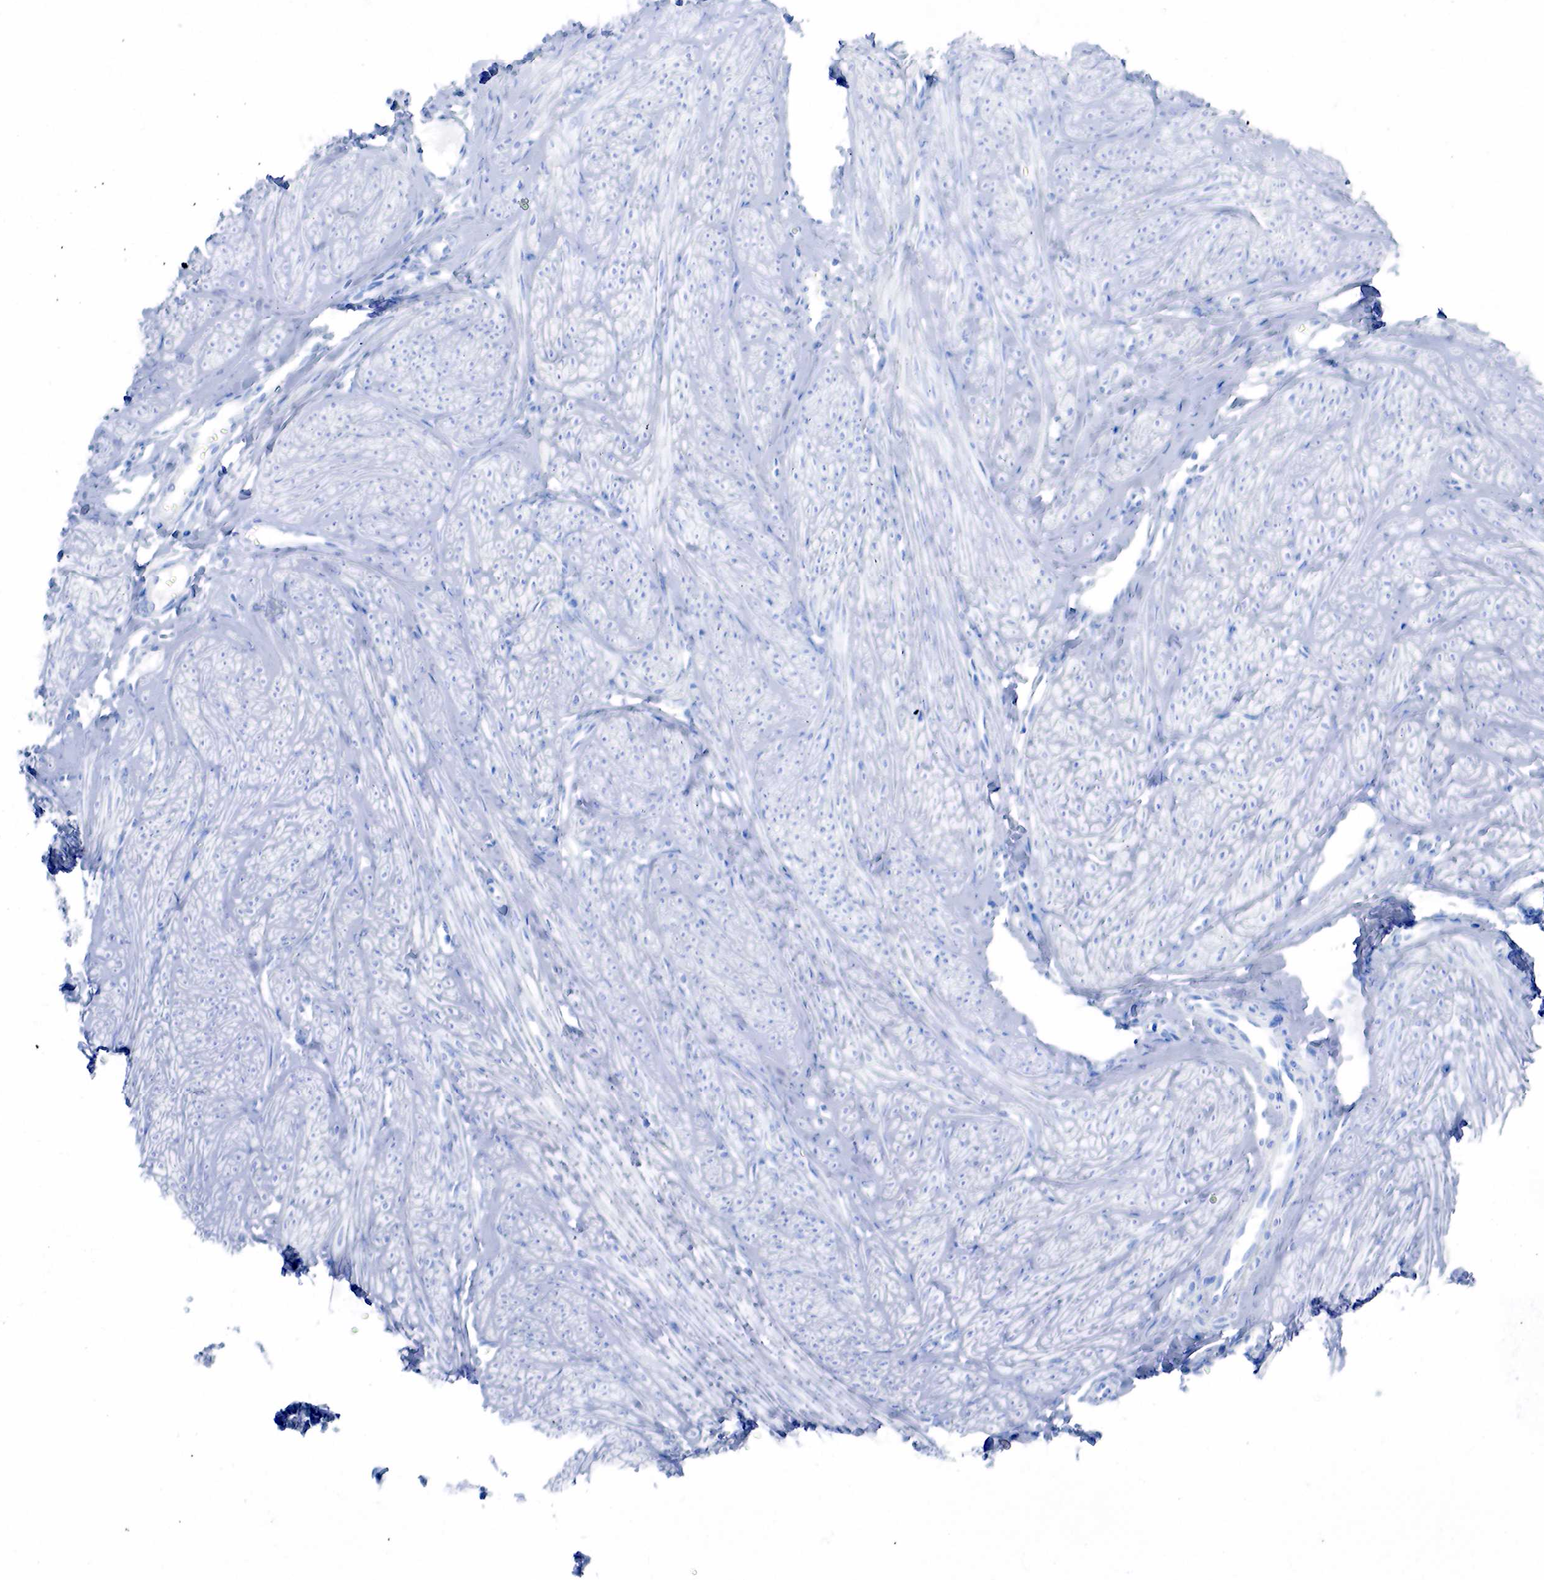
{"staining": {"intensity": "negative", "quantity": "none", "location": "none"}, "tissue": "smooth muscle", "cell_type": "Smooth muscle cells", "image_type": "normal", "snomed": [{"axis": "morphology", "description": "Normal tissue, NOS"}, {"axis": "topography", "description": "Uterus"}], "caption": "IHC of unremarkable smooth muscle reveals no staining in smooth muscle cells. The staining was performed using DAB to visualize the protein expression in brown, while the nuclei were stained in blue with hematoxylin (Magnification: 20x).", "gene": "PTH", "patient": {"sex": "female", "age": 45}}